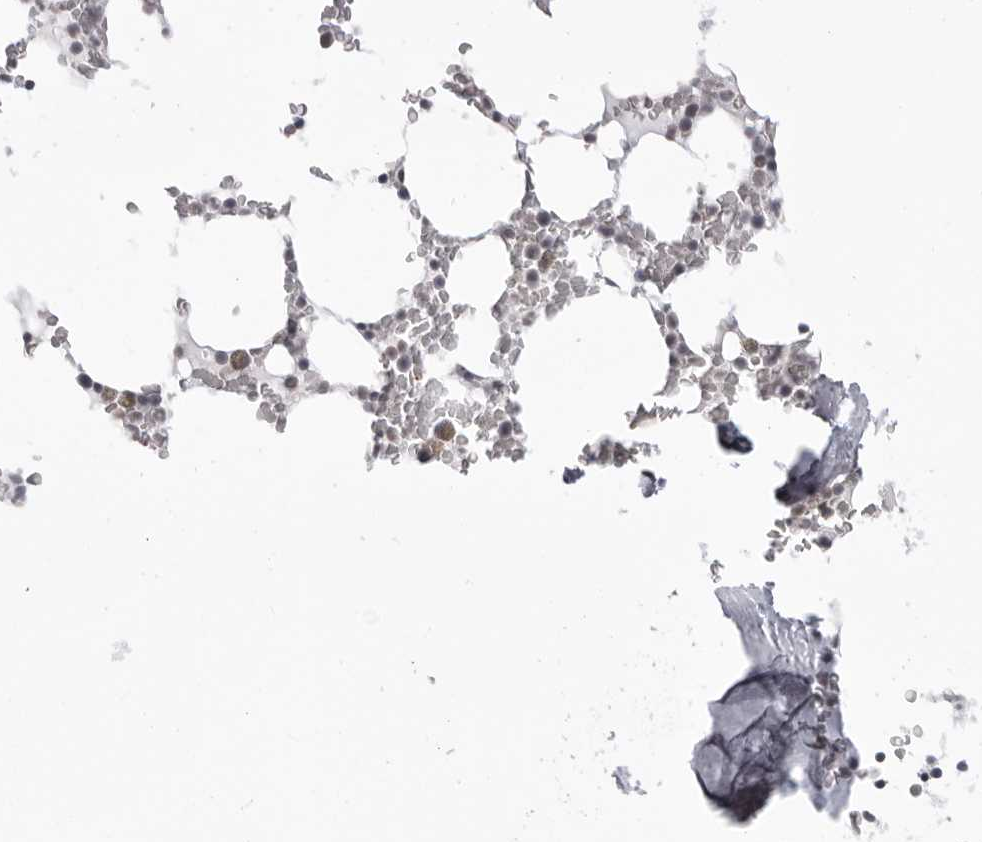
{"staining": {"intensity": "negative", "quantity": "none", "location": "none"}, "tissue": "bone marrow", "cell_type": "Hematopoietic cells", "image_type": "normal", "snomed": [{"axis": "morphology", "description": "Normal tissue, NOS"}, {"axis": "topography", "description": "Bone marrow"}], "caption": "This is a histopathology image of IHC staining of benign bone marrow, which shows no expression in hematopoietic cells. (Brightfield microscopy of DAB (3,3'-diaminobenzidine) immunohistochemistry at high magnification).", "gene": "NTM", "patient": {"sex": "male", "age": 58}}